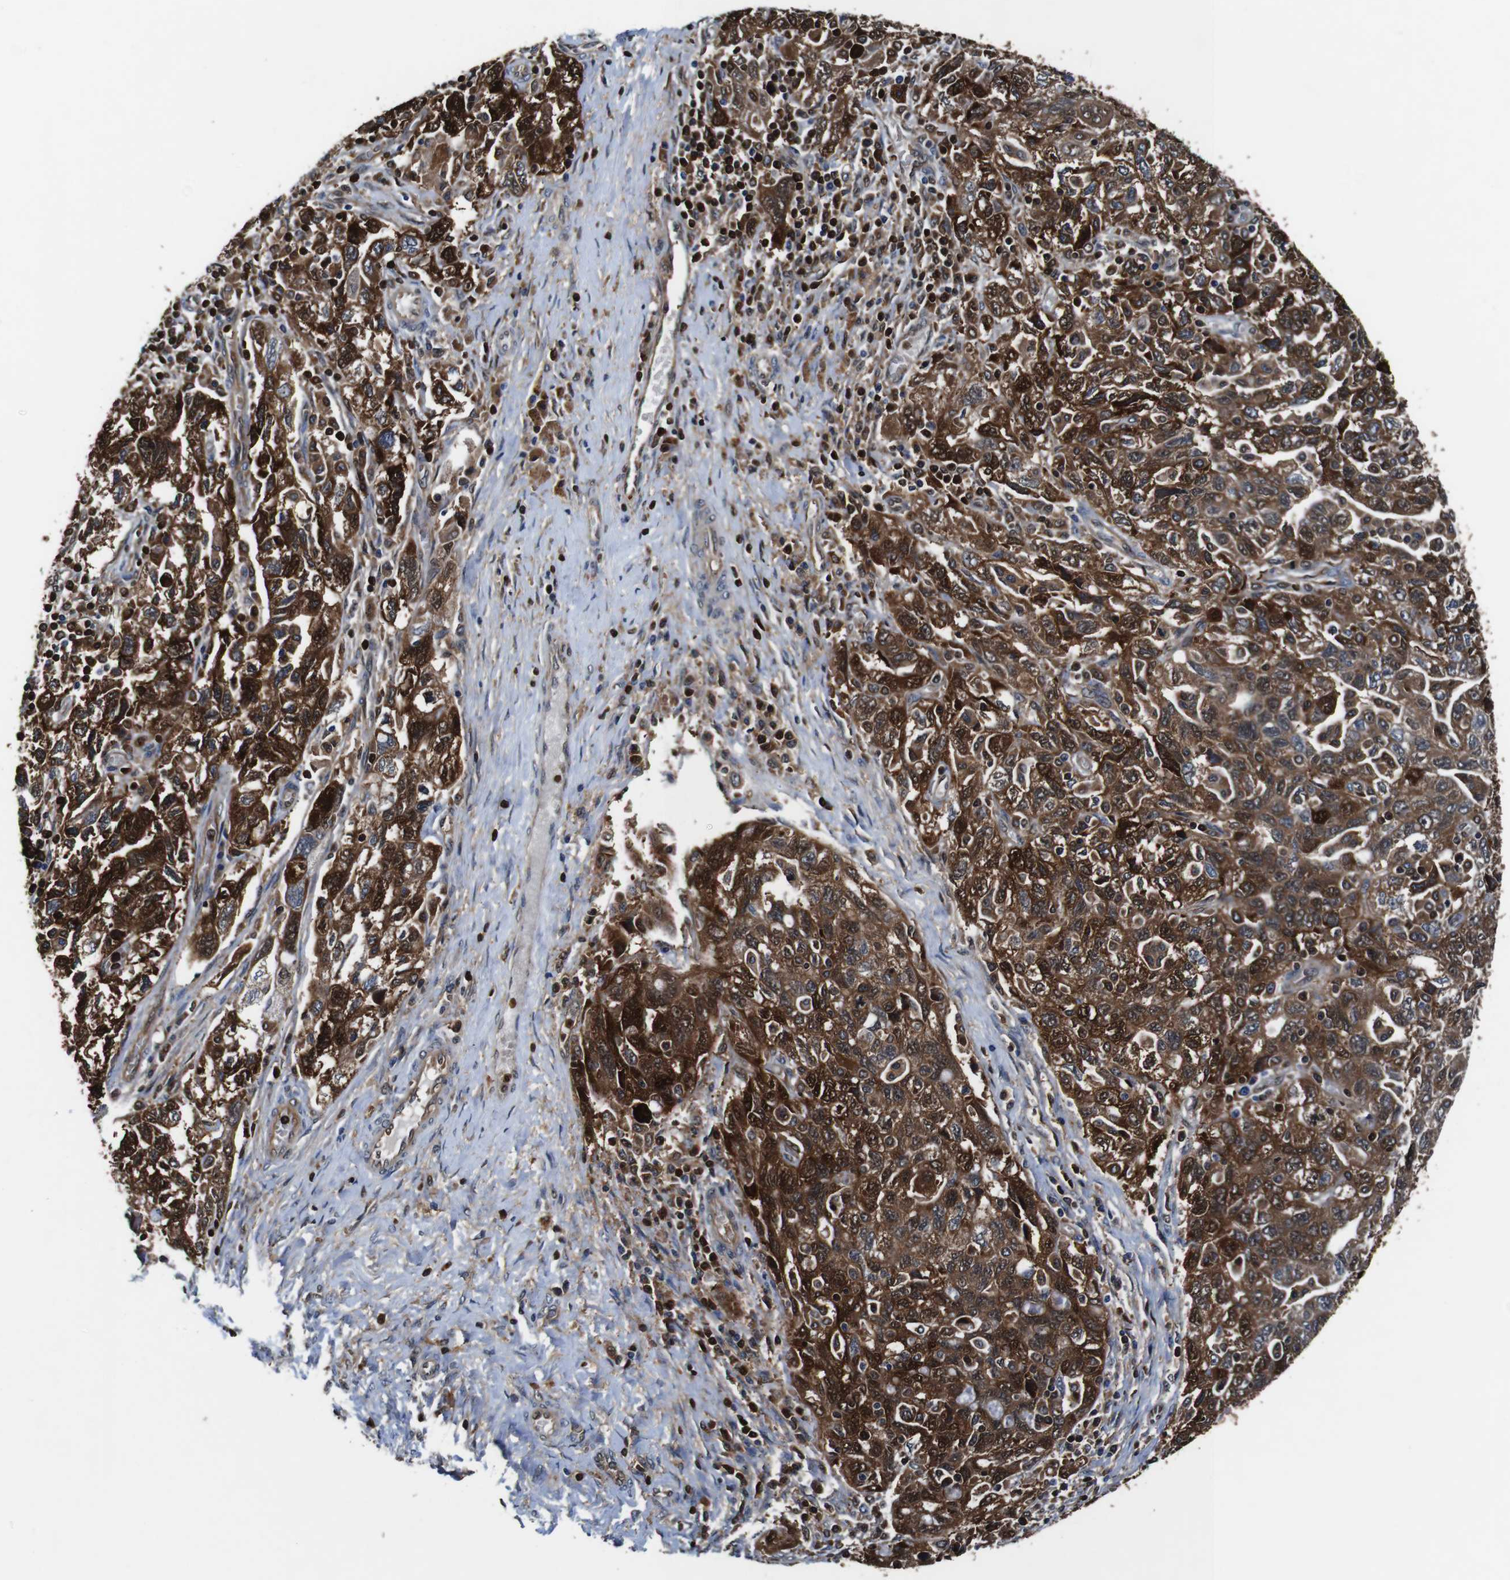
{"staining": {"intensity": "strong", "quantity": ">75%", "location": "cytoplasmic/membranous,nuclear"}, "tissue": "ovarian cancer", "cell_type": "Tumor cells", "image_type": "cancer", "snomed": [{"axis": "morphology", "description": "Carcinoma, NOS"}, {"axis": "morphology", "description": "Cystadenocarcinoma, serous, NOS"}, {"axis": "topography", "description": "Ovary"}], "caption": "Protein expression analysis of human ovarian cancer reveals strong cytoplasmic/membranous and nuclear positivity in about >75% of tumor cells.", "gene": "ANXA1", "patient": {"sex": "female", "age": 69}}